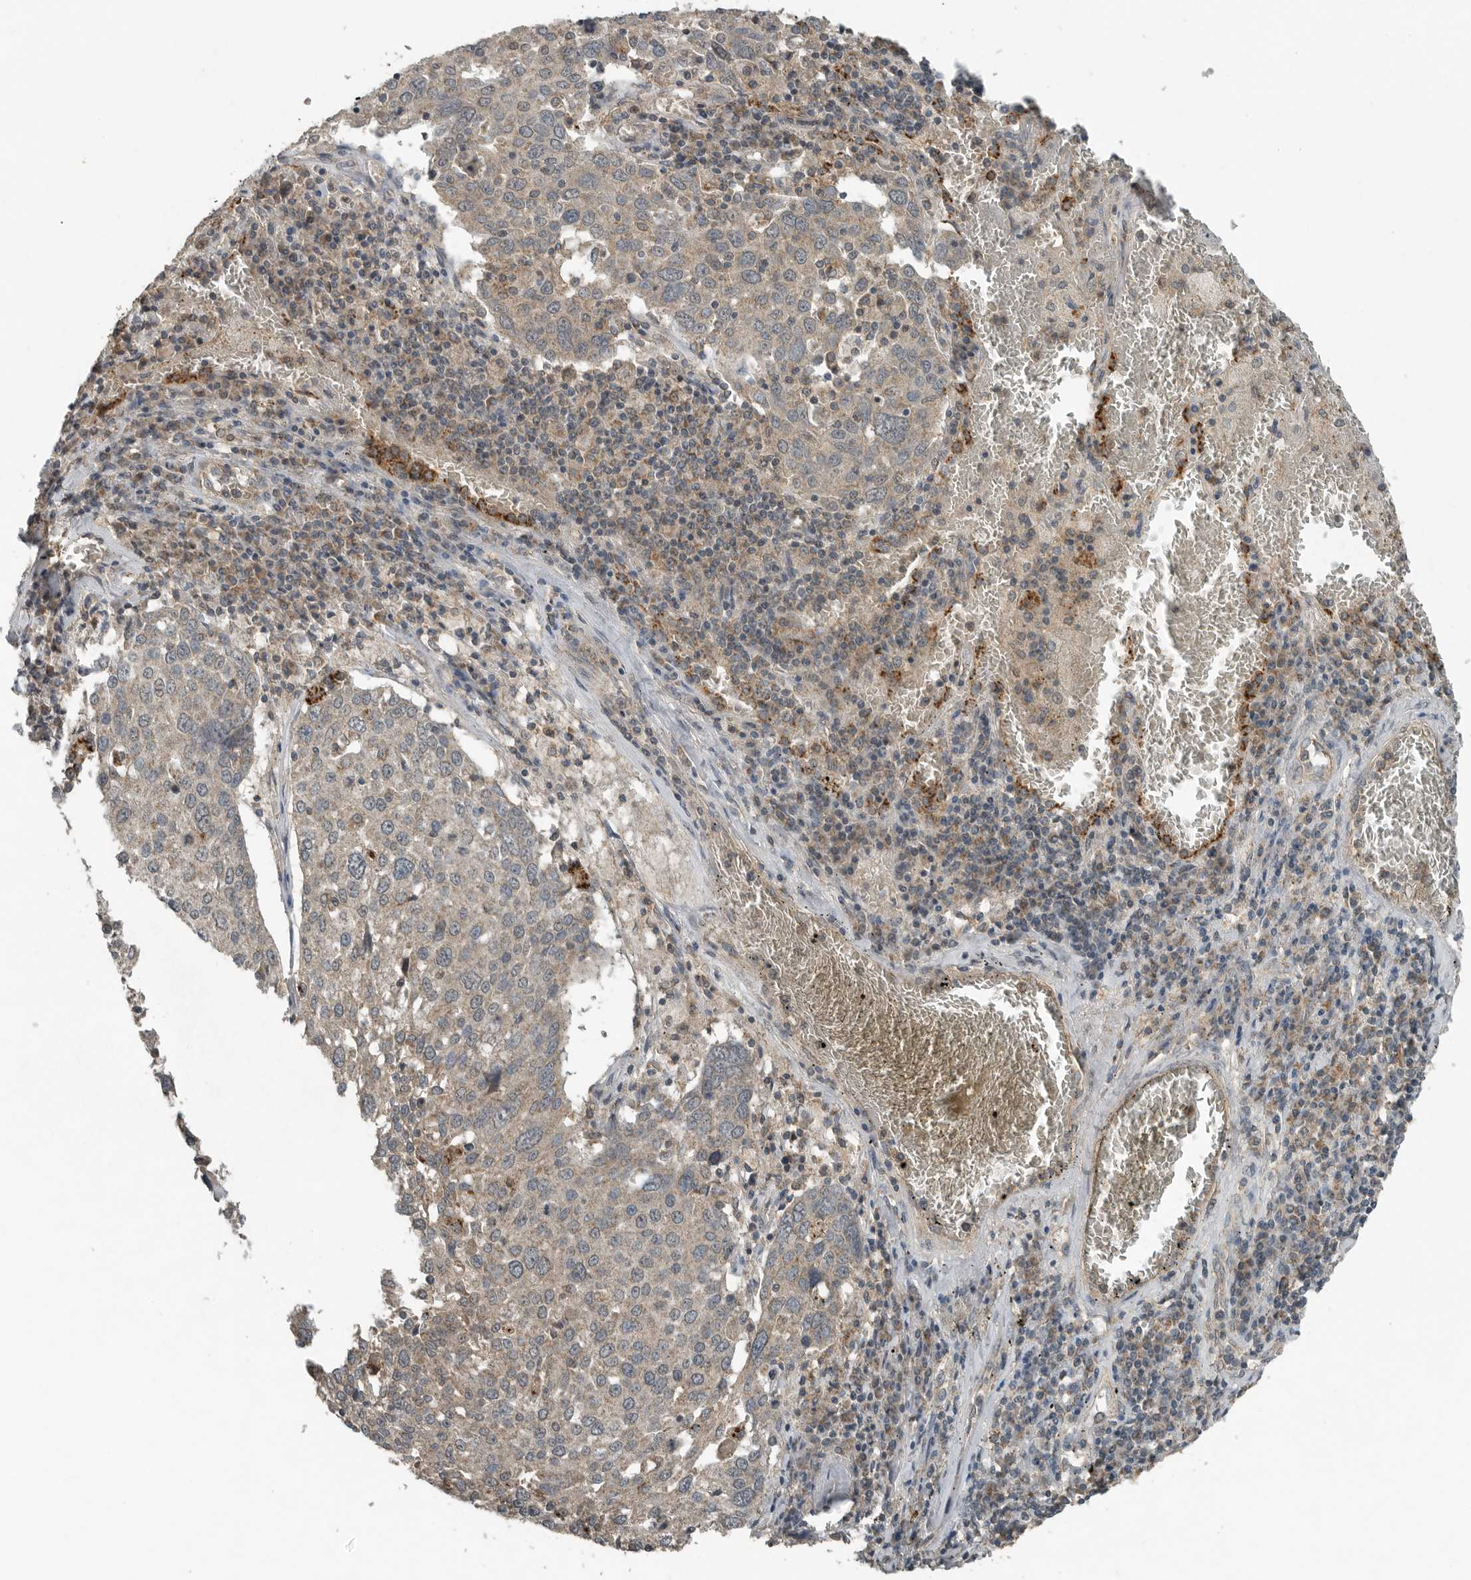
{"staining": {"intensity": "weak", "quantity": "<25%", "location": "cytoplasmic/membranous"}, "tissue": "lung cancer", "cell_type": "Tumor cells", "image_type": "cancer", "snomed": [{"axis": "morphology", "description": "Squamous cell carcinoma, NOS"}, {"axis": "topography", "description": "Lung"}], "caption": "A micrograph of squamous cell carcinoma (lung) stained for a protein demonstrates no brown staining in tumor cells.", "gene": "IL6ST", "patient": {"sex": "male", "age": 65}}